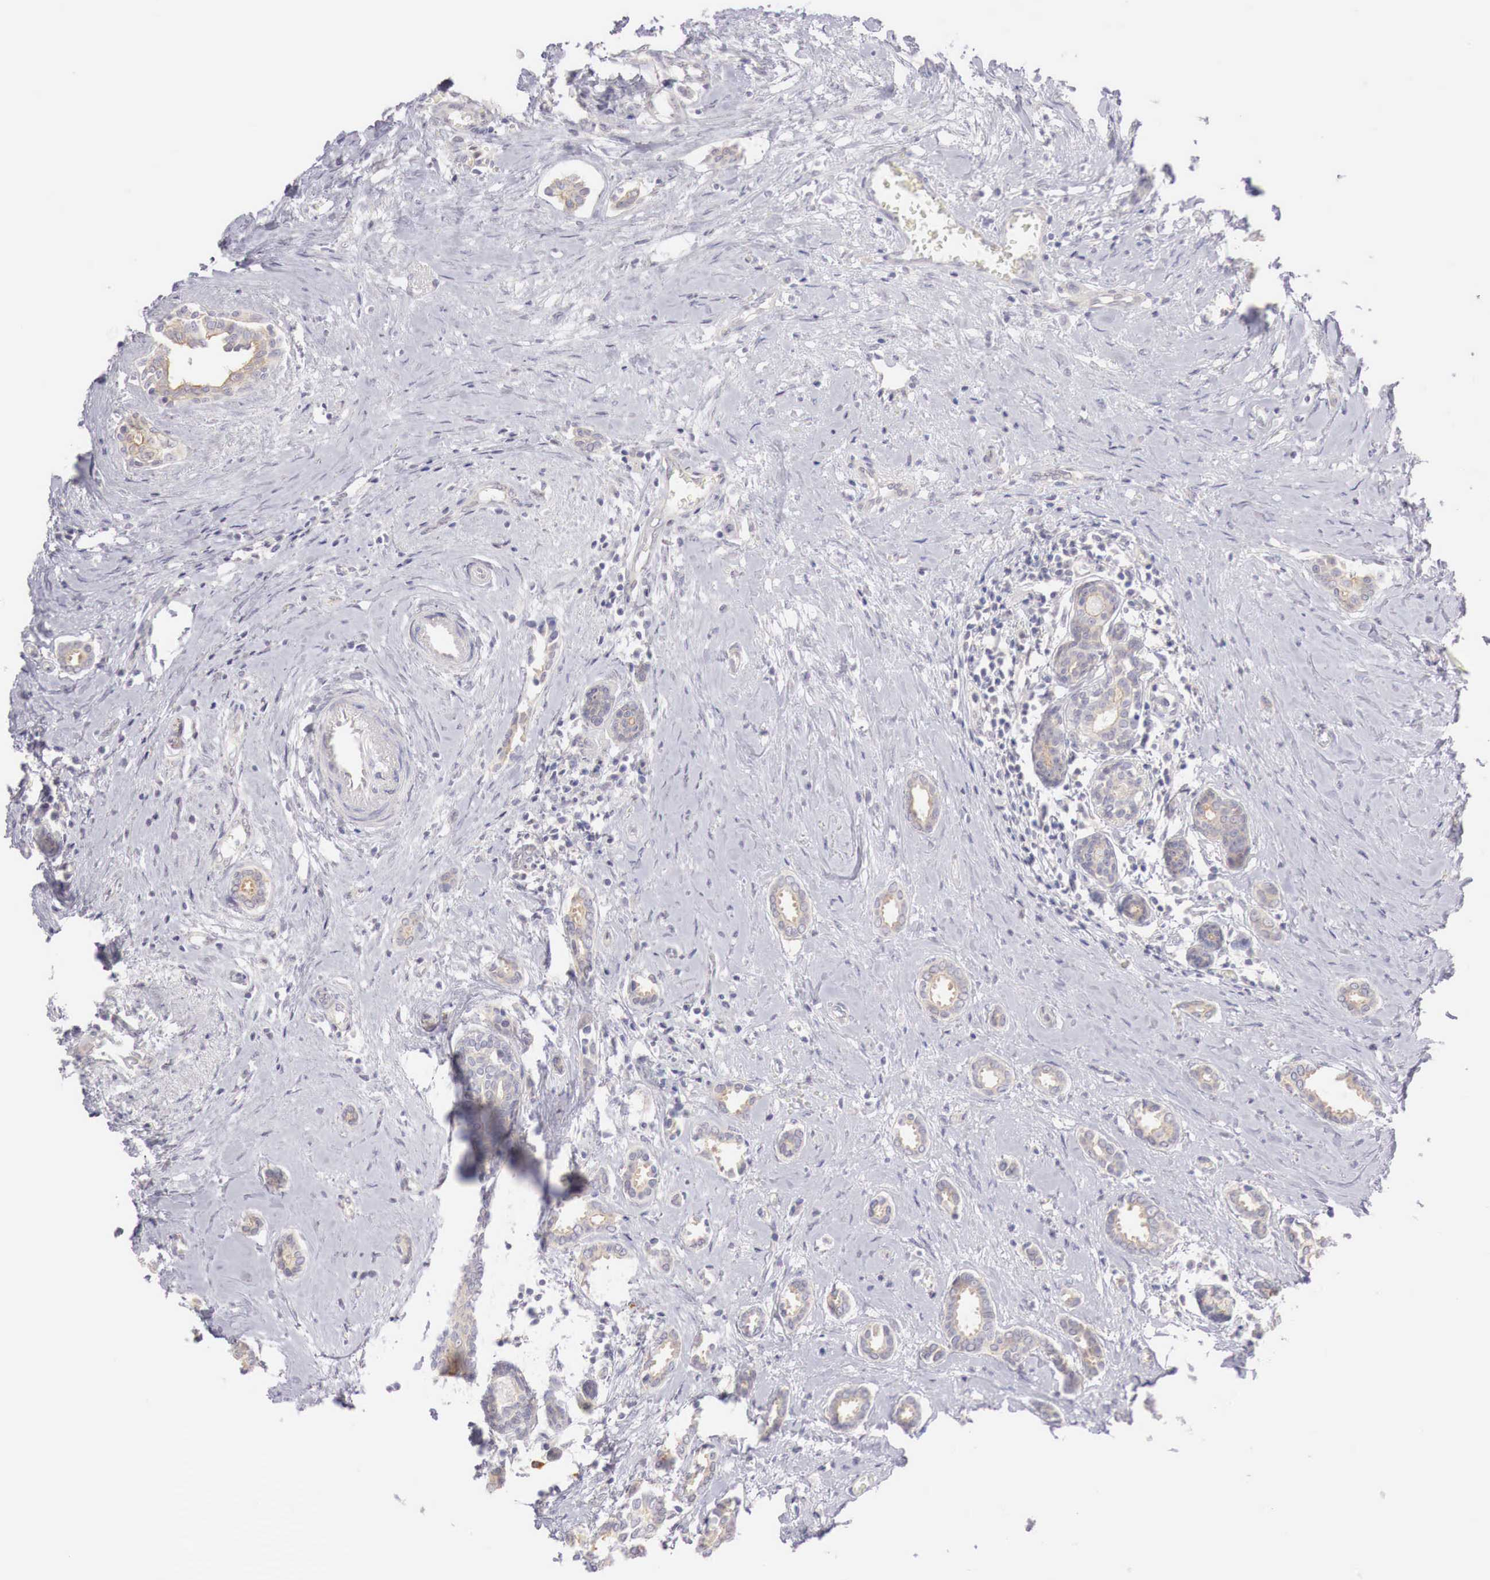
{"staining": {"intensity": "negative", "quantity": "none", "location": "none"}, "tissue": "breast cancer", "cell_type": "Tumor cells", "image_type": "cancer", "snomed": [{"axis": "morphology", "description": "Duct carcinoma"}, {"axis": "topography", "description": "Breast"}], "caption": "Breast infiltrating ductal carcinoma was stained to show a protein in brown. There is no significant expression in tumor cells.", "gene": "TRIM13", "patient": {"sex": "female", "age": 50}}